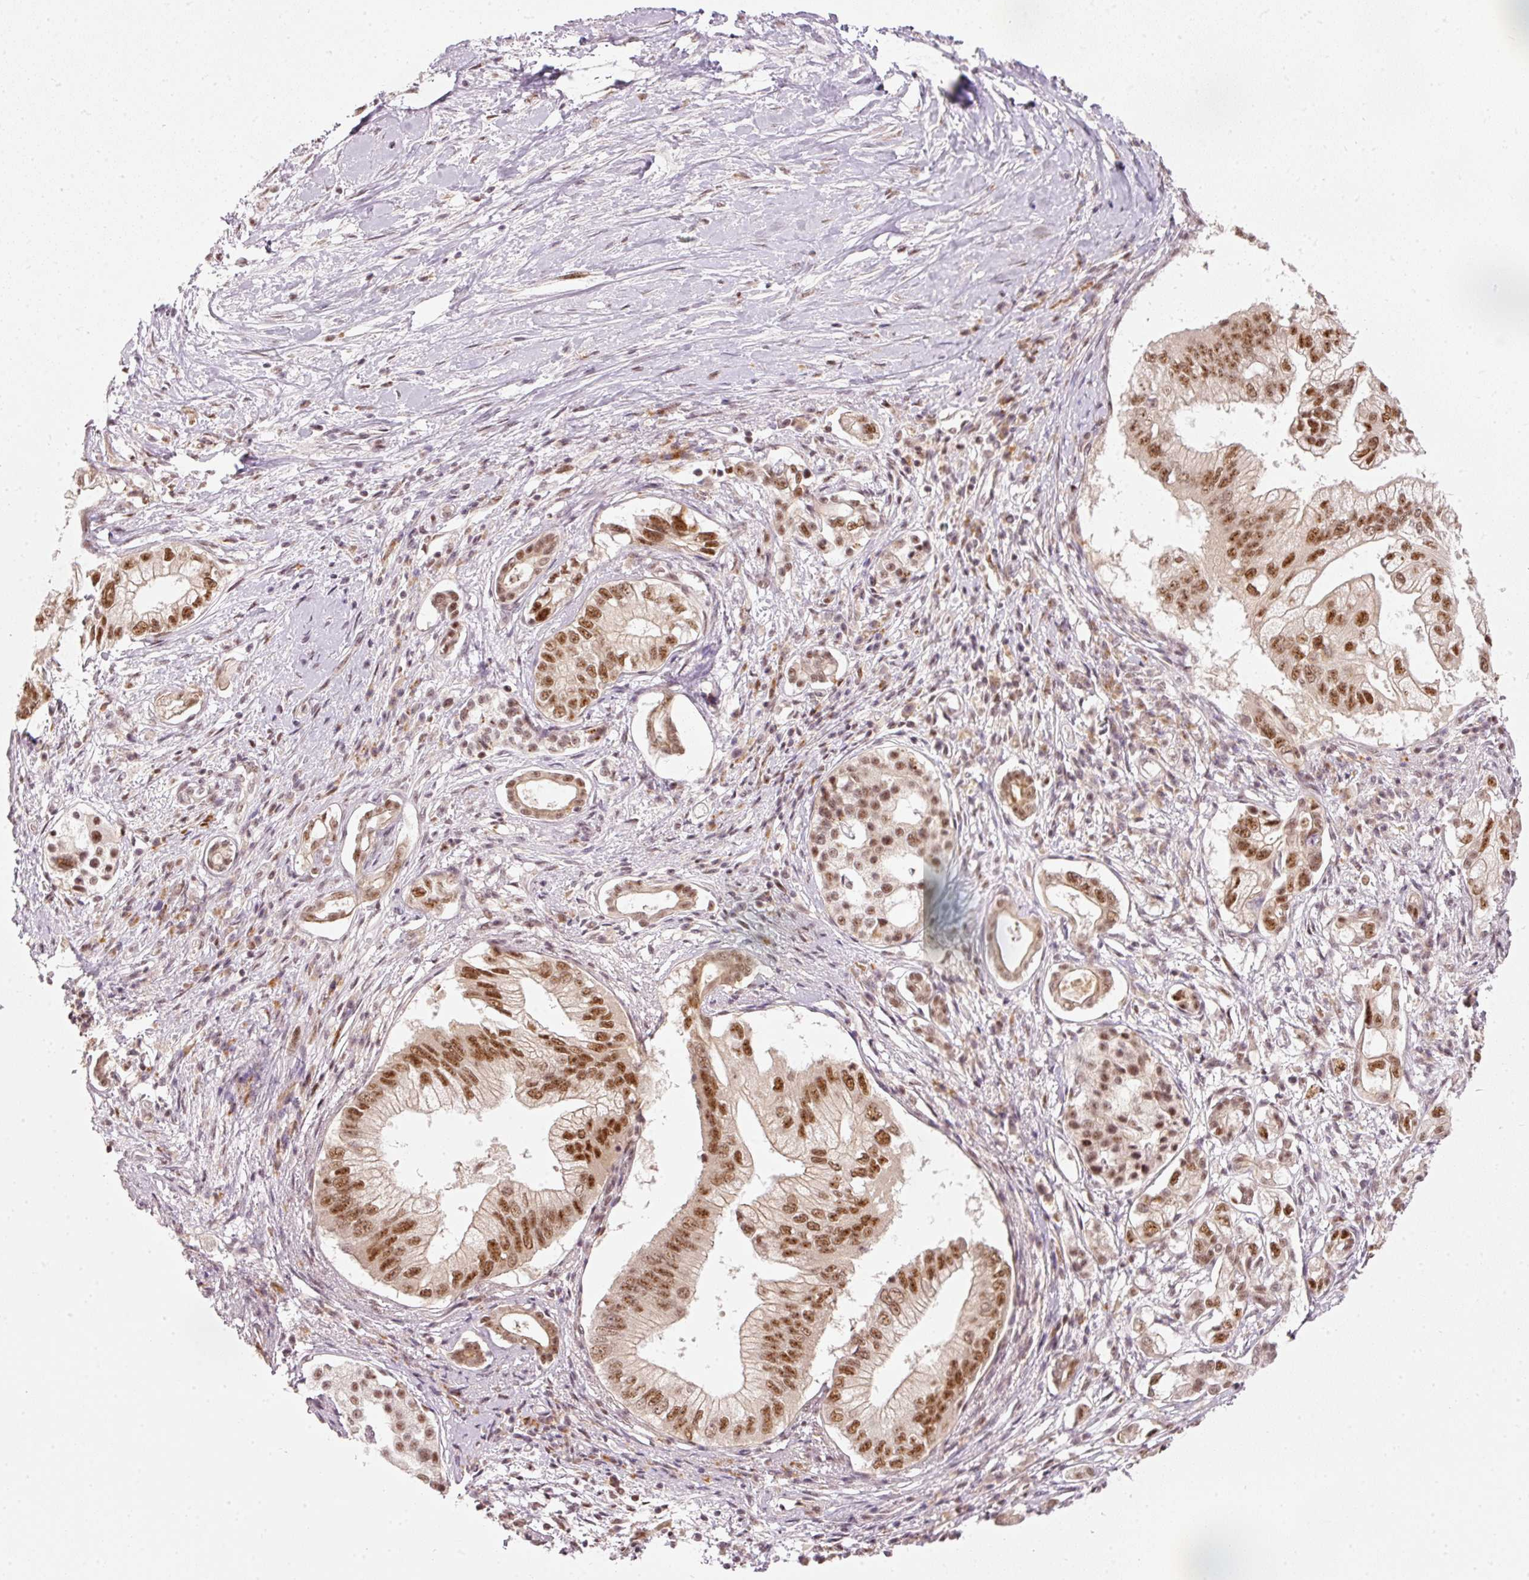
{"staining": {"intensity": "moderate", "quantity": ">75%", "location": "nuclear"}, "tissue": "pancreatic cancer", "cell_type": "Tumor cells", "image_type": "cancer", "snomed": [{"axis": "morphology", "description": "Adenocarcinoma, NOS"}, {"axis": "topography", "description": "Pancreas"}], "caption": "A micrograph showing moderate nuclear expression in approximately >75% of tumor cells in pancreatic adenocarcinoma, as visualized by brown immunohistochemical staining.", "gene": "THOC6", "patient": {"sex": "male", "age": 70}}